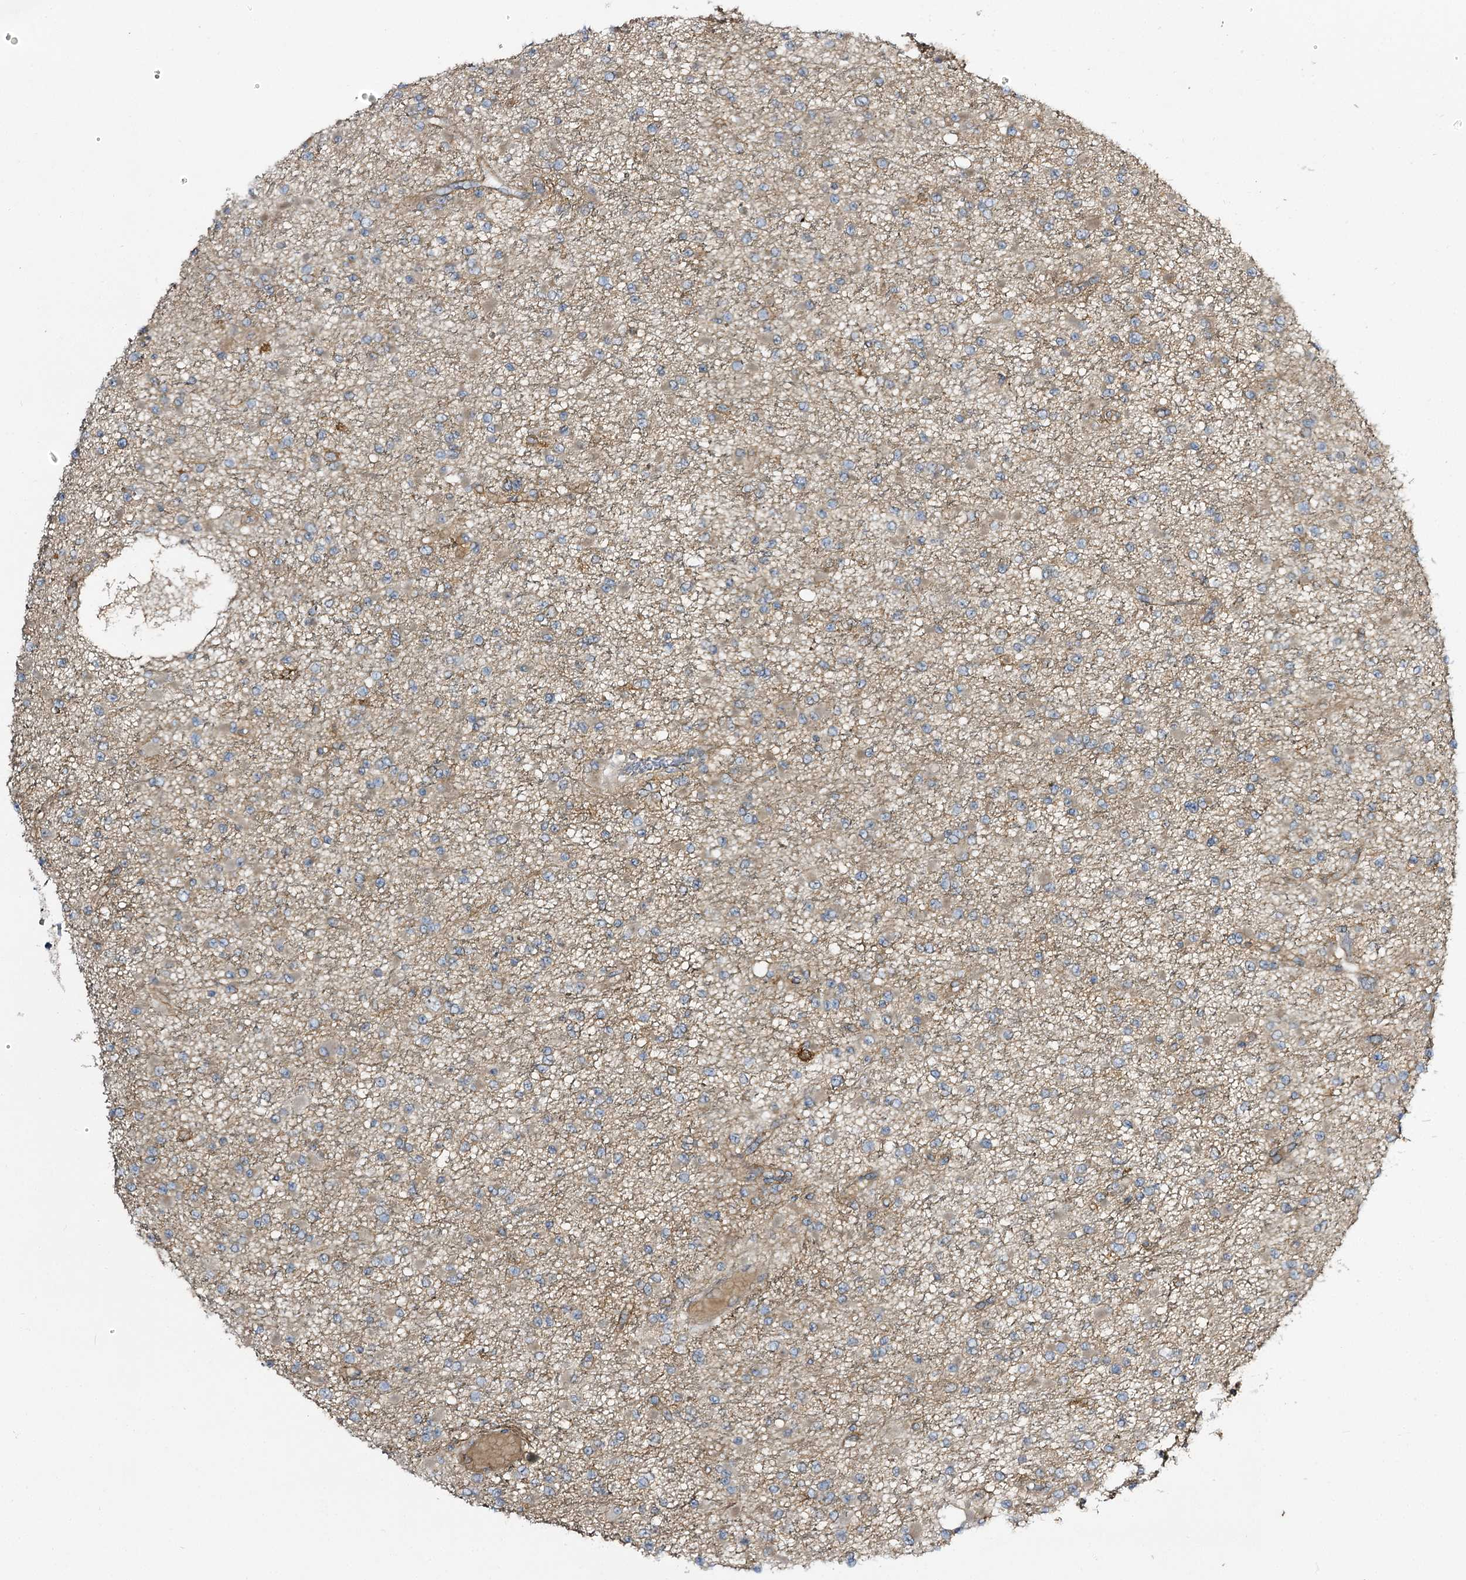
{"staining": {"intensity": "negative", "quantity": "none", "location": "none"}, "tissue": "glioma", "cell_type": "Tumor cells", "image_type": "cancer", "snomed": [{"axis": "morphology", "description": "Glioma, malignant, Low grade"}, {"axis": "topography", "description": "Brain"}], "caption": "There is no significant expression in tumor cells of glioma.", "gene": "C11orf80", "patient": {"sex": "female", "age": 22}}